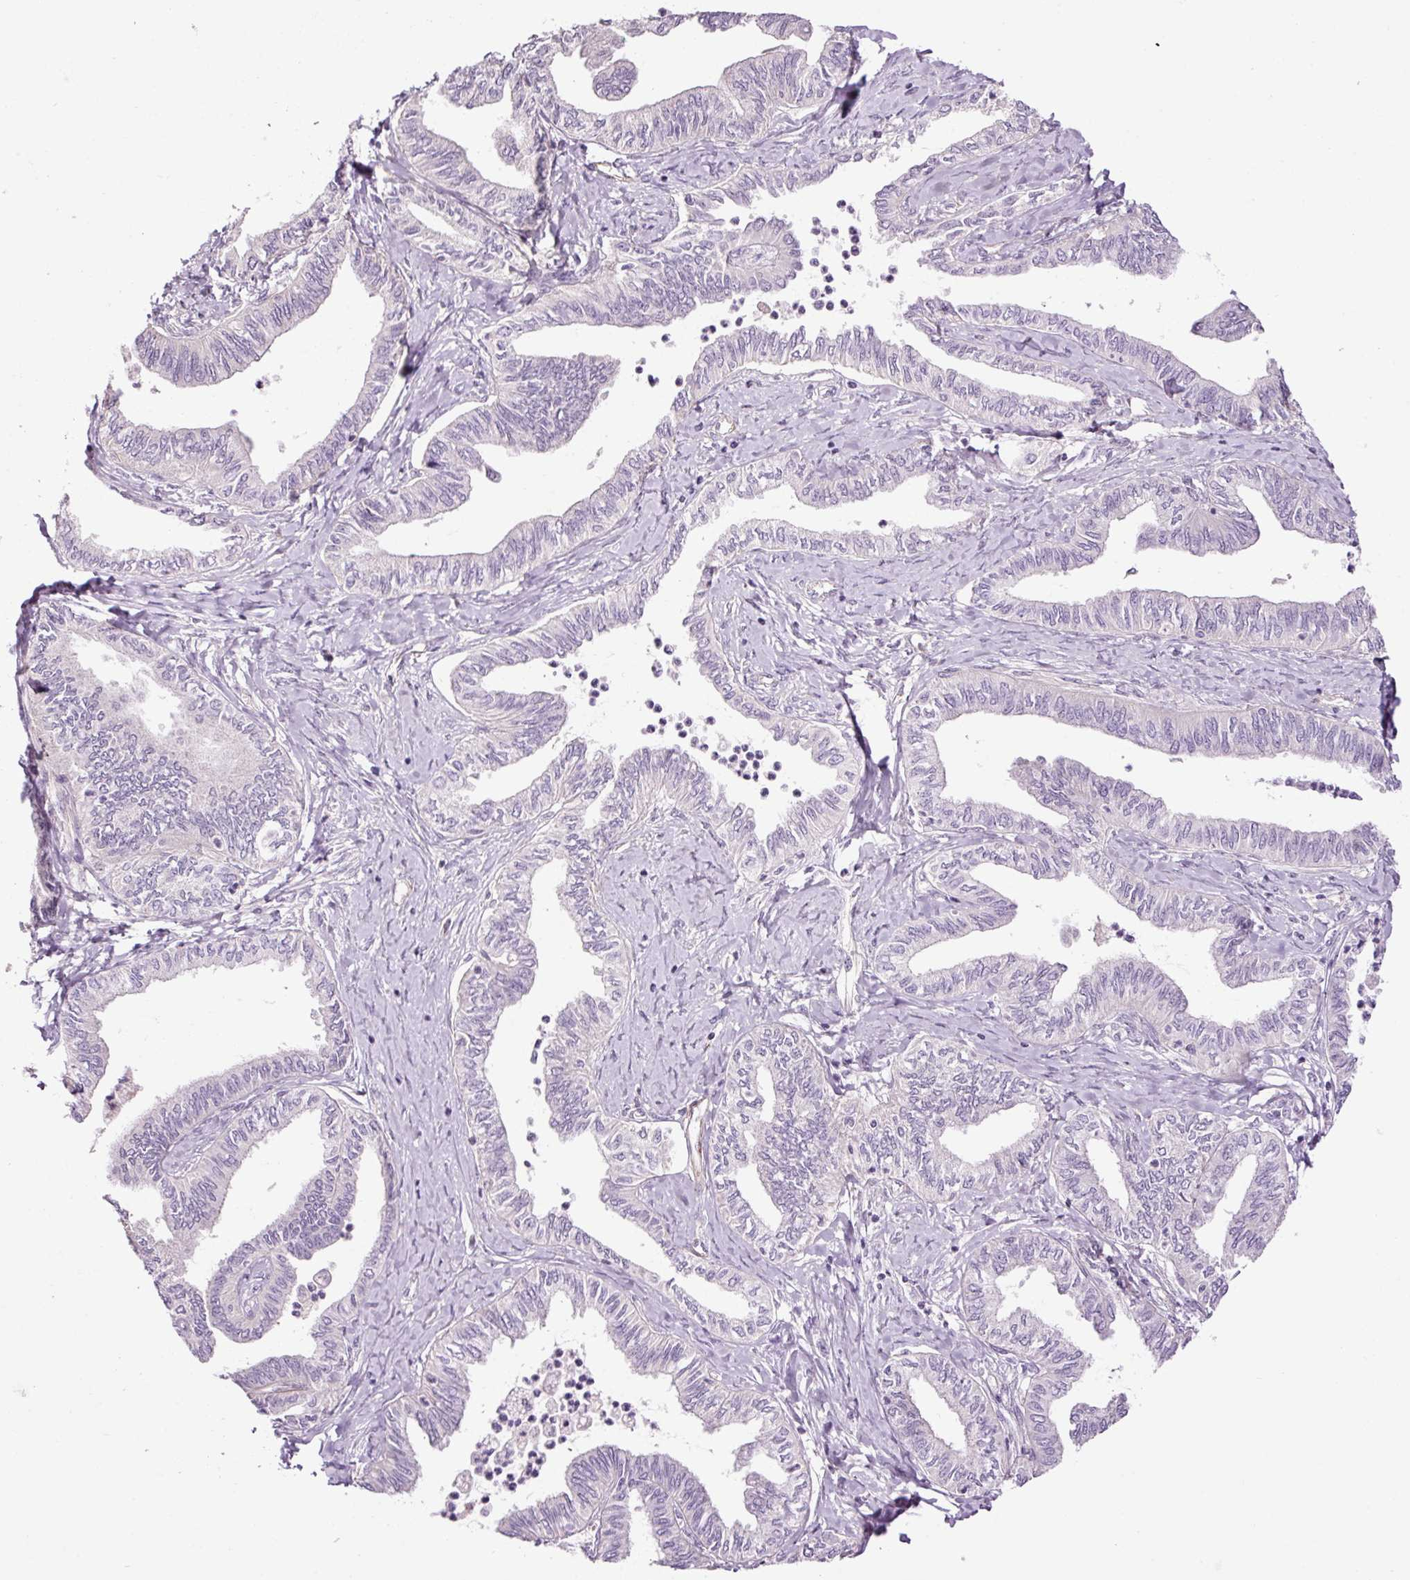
{"staining": {"intensity": "negative", "quantity": "none", "location": "none"}, "tissue": "ovarian cancer", "cell_type": "Tumor cells", "image_type": "cancer", "snomed": [{"axis": "morphology", "description": "Carcinoma, endometroid"}, {"axis": "topography", "description": "Ovary"}], "caption": "Ovarian cancer (endometroid carcinoma) was stained to show a protein in brown. There is no significant expression in tumor cells.", "gene": "ANKRD20A1", "patient": {"sex": "female", "age": 70}}